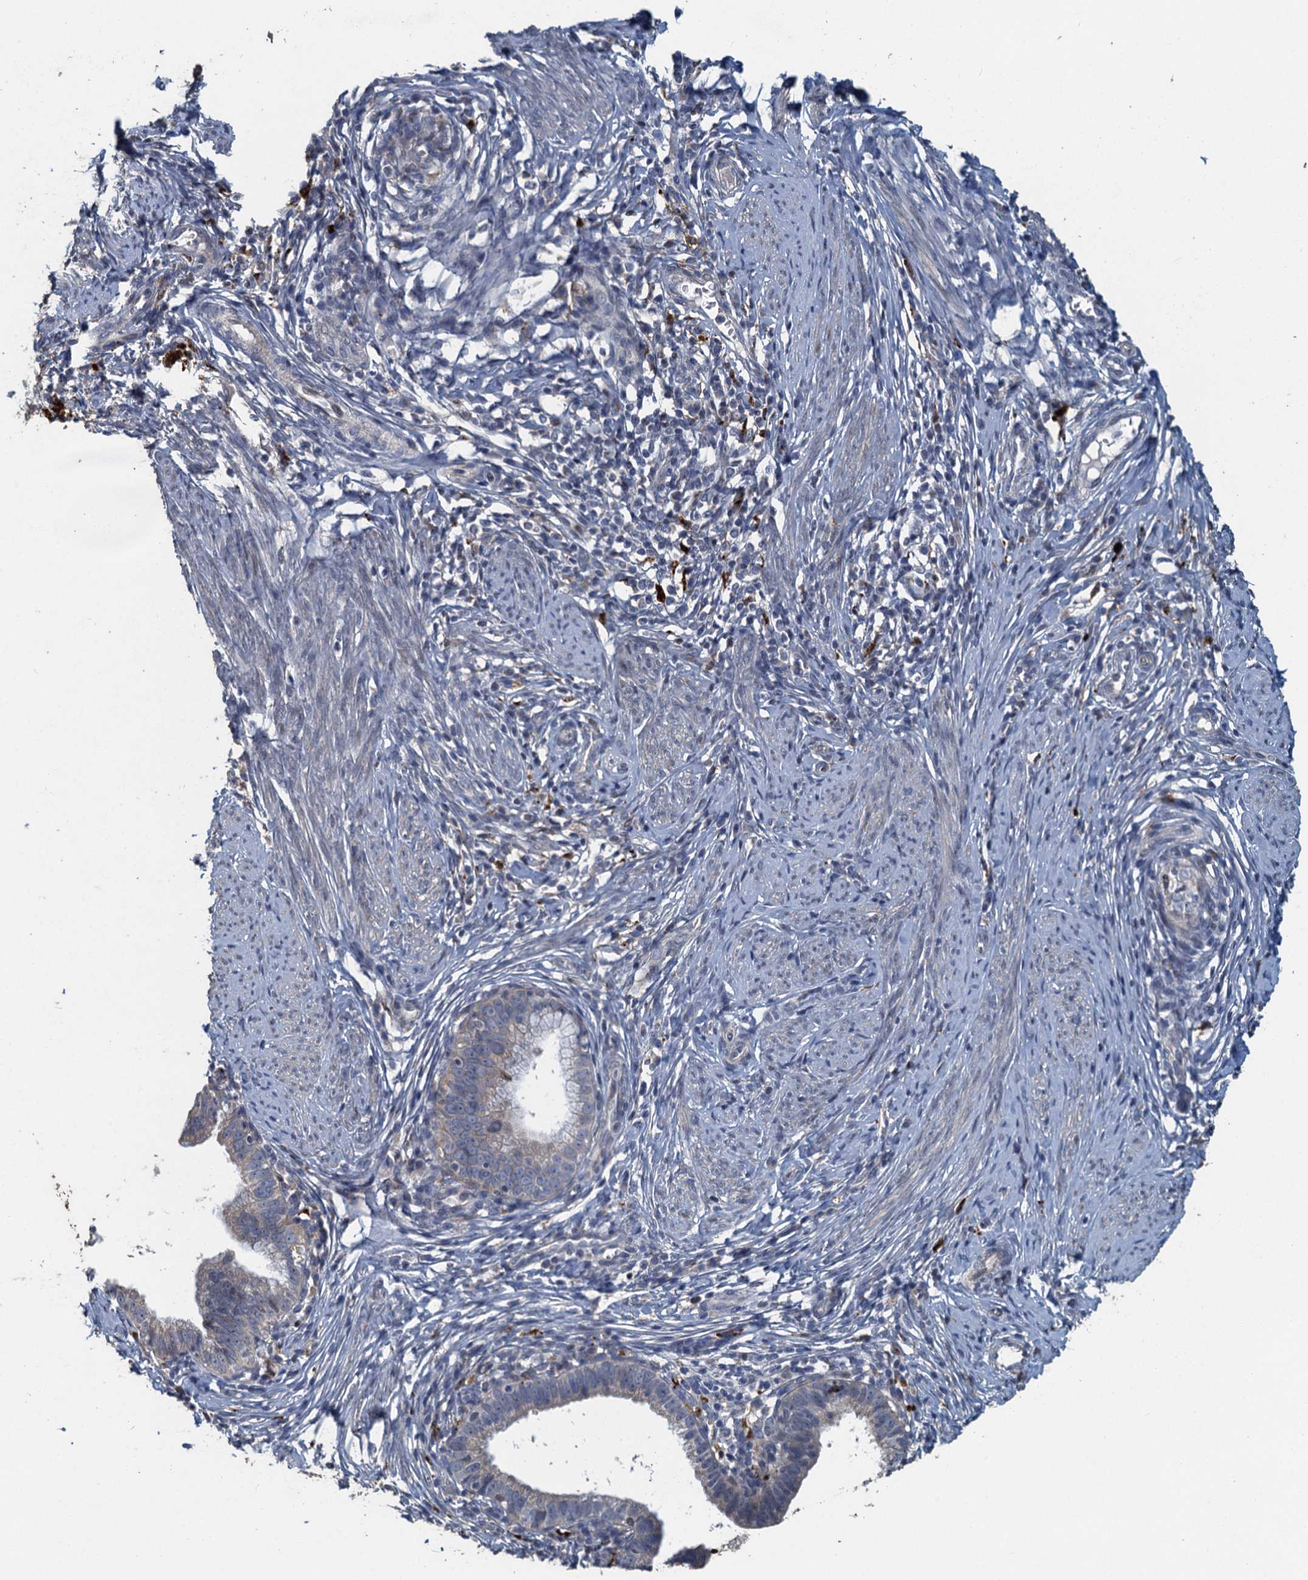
{"staining": {"intensity": "weak", "quantity": "<25%", "location": "cytoplasmic/membranous"}, "tissue": "cervical cancer", "cell_type": "Tumor cells", "image_type": "cancer", "snomed": [{"axis": "morphology", "description": "Adenocarcinoma, NOS"}, {"axis": "topography", "description": "Cervix"}], "caption": "Tumor cells show no significant positivity in cervical adenocarcinoma. The staining is performed using DAB (3,3'-diaminobenzidine) brown chromogen with nuclei counter-stained in using hematoxylin.", "gene": "AGRN", "patient": {"sex": "female", "age": 36}}